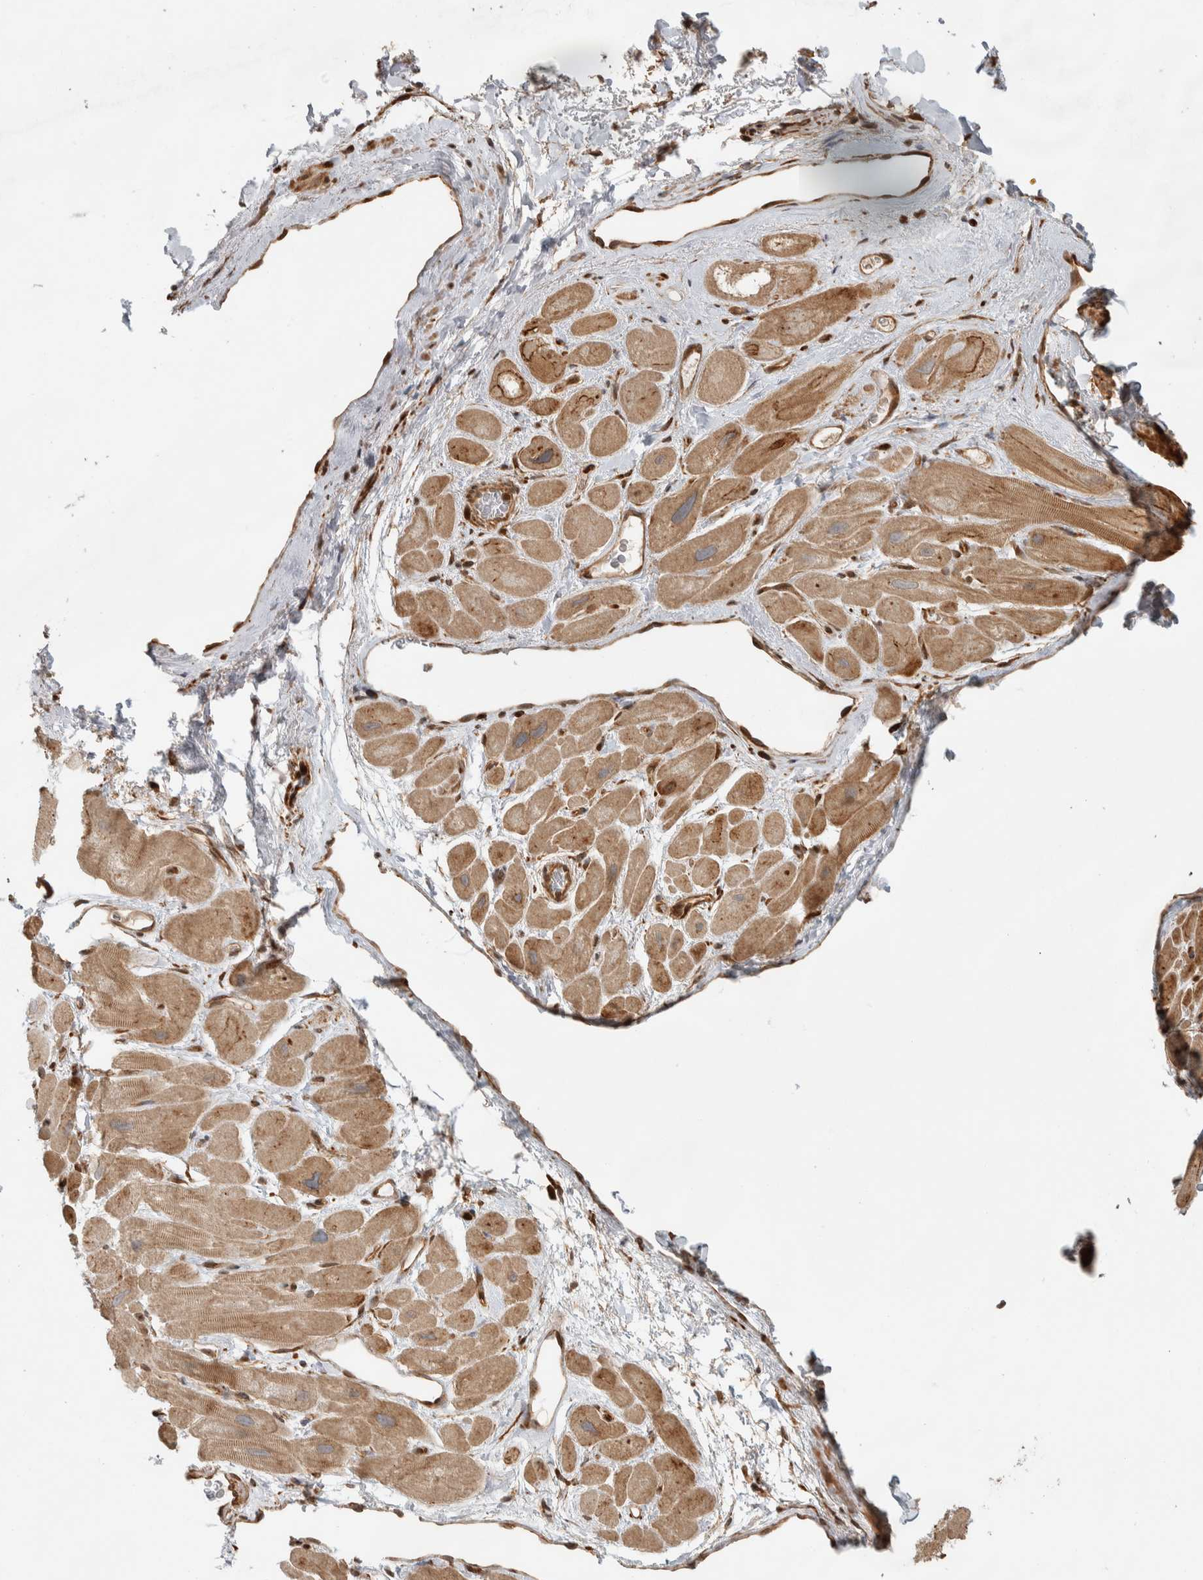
{"staining": {"intensity": "moderate", "quantity": ">75%", "location": "cytoplasmic/membranous"}, "tissue": "heart muscle", "cell_type": "Cardiomyocytes", "image_type": "normal", "snomed": [{"axis": "morphology", "description": "Normal tissue, NOS"}, {"axis": "topography", "description": "Heart"}], "caption": "A micrograph showing moderate cytoplasmic/membranous staining in approximately >75% of cardiomyocytes in unremarkable heart muscle, as visualized by brown immunohistochemical staining.", "gene": "CNTROB", "patient": {"sex": "male", "age": 49}}